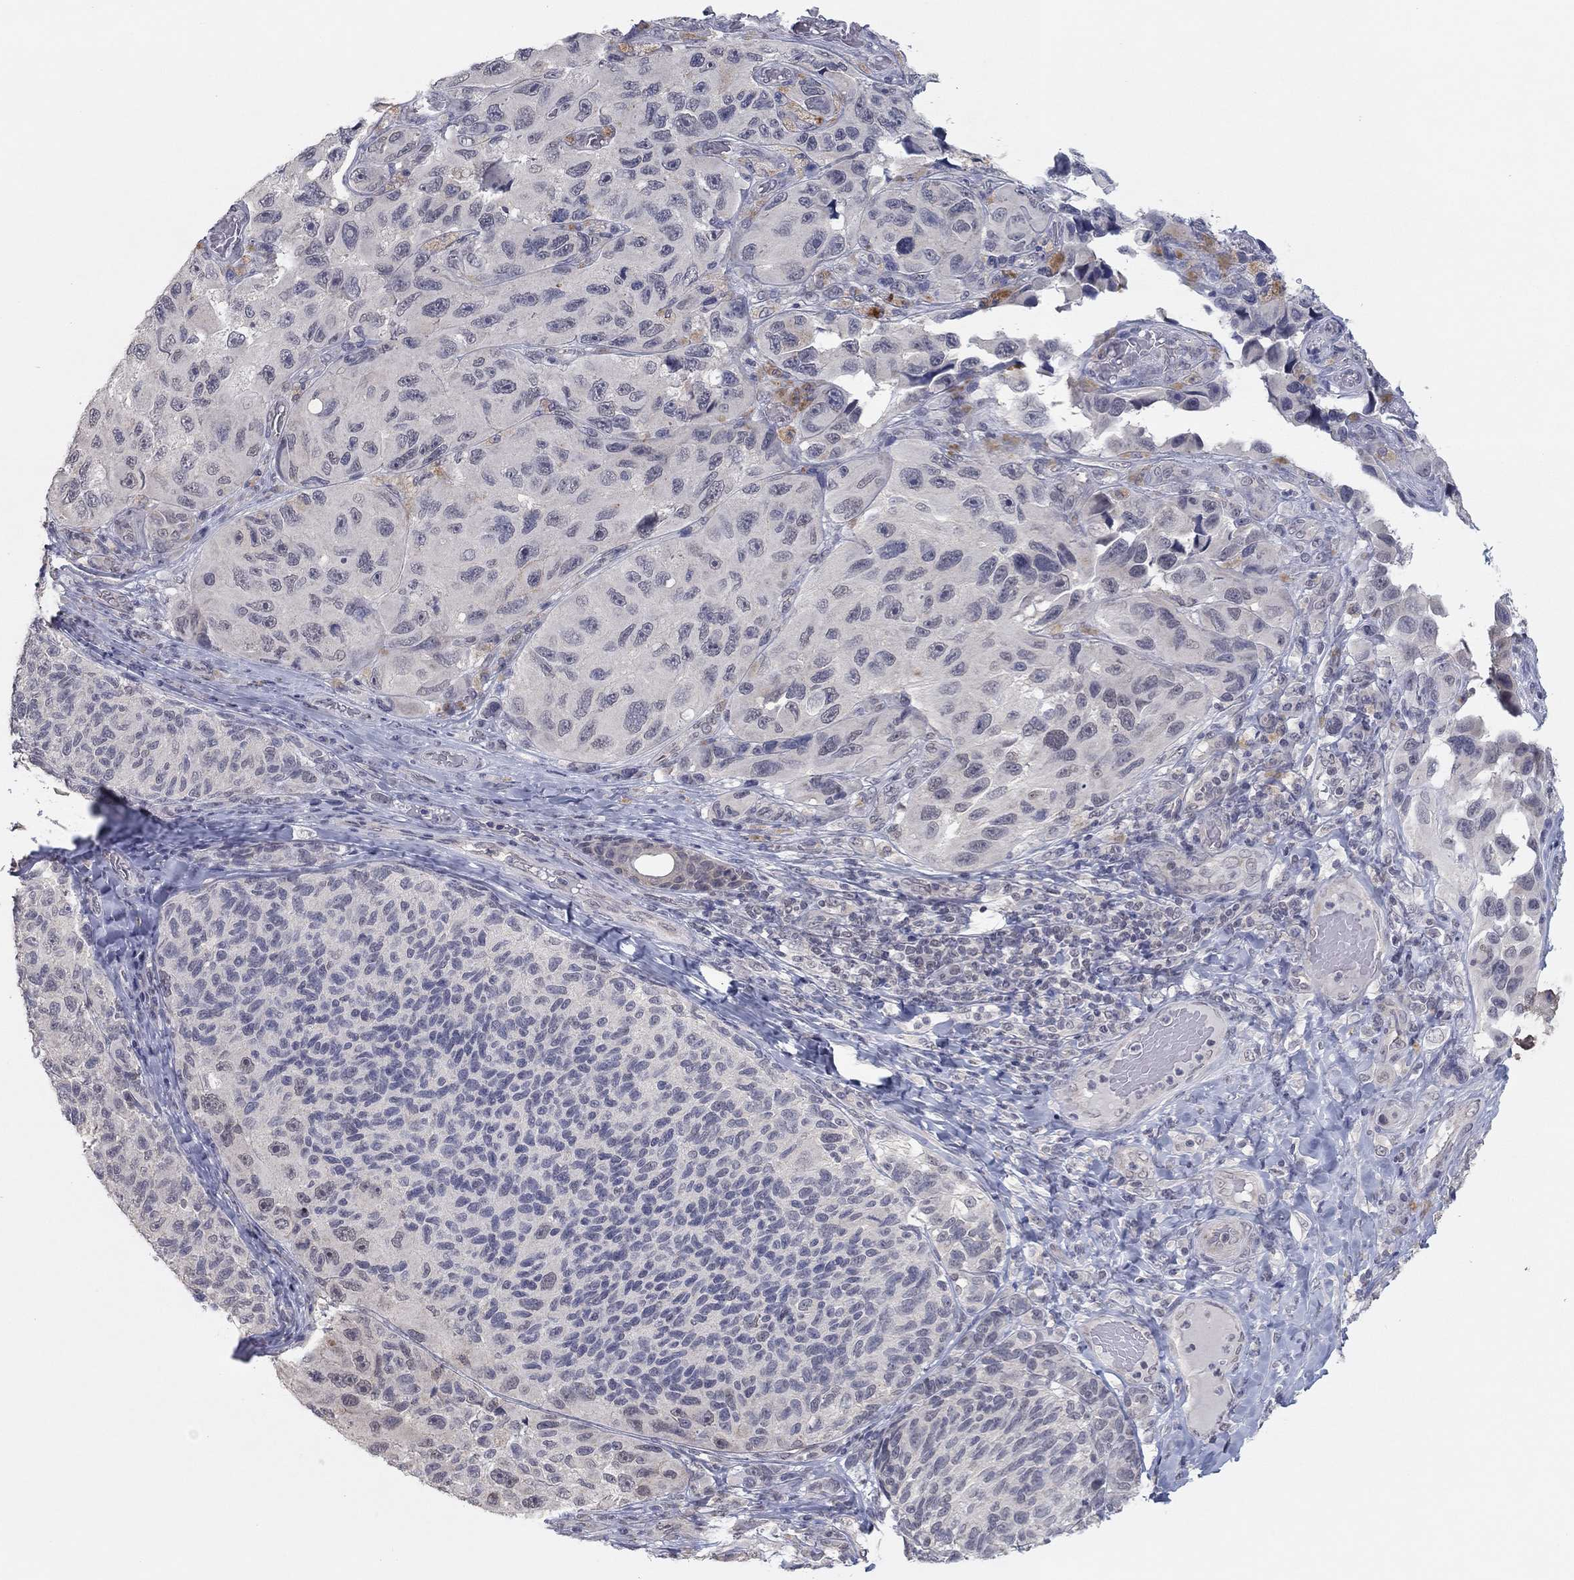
{"staining": {"intensity": "negative", "quantity": "none", "location": "none"}, "tissue": "melanoma", "cell_type": "Tumor cells", "image_type": "cancer", "snomed": [{"axis": "morphology", "description": "Malignant melanoma, NOS"}, {"axis": "topography", "description": "Skin"}], "caption": "A micrograph of human malignant melanoma is negative for staining in tumor cells. (DAB immunohistochemistry (IHC), high magnification).", "gene": "SLC22A2", "patient": {"sex": "female", "age": 73}}